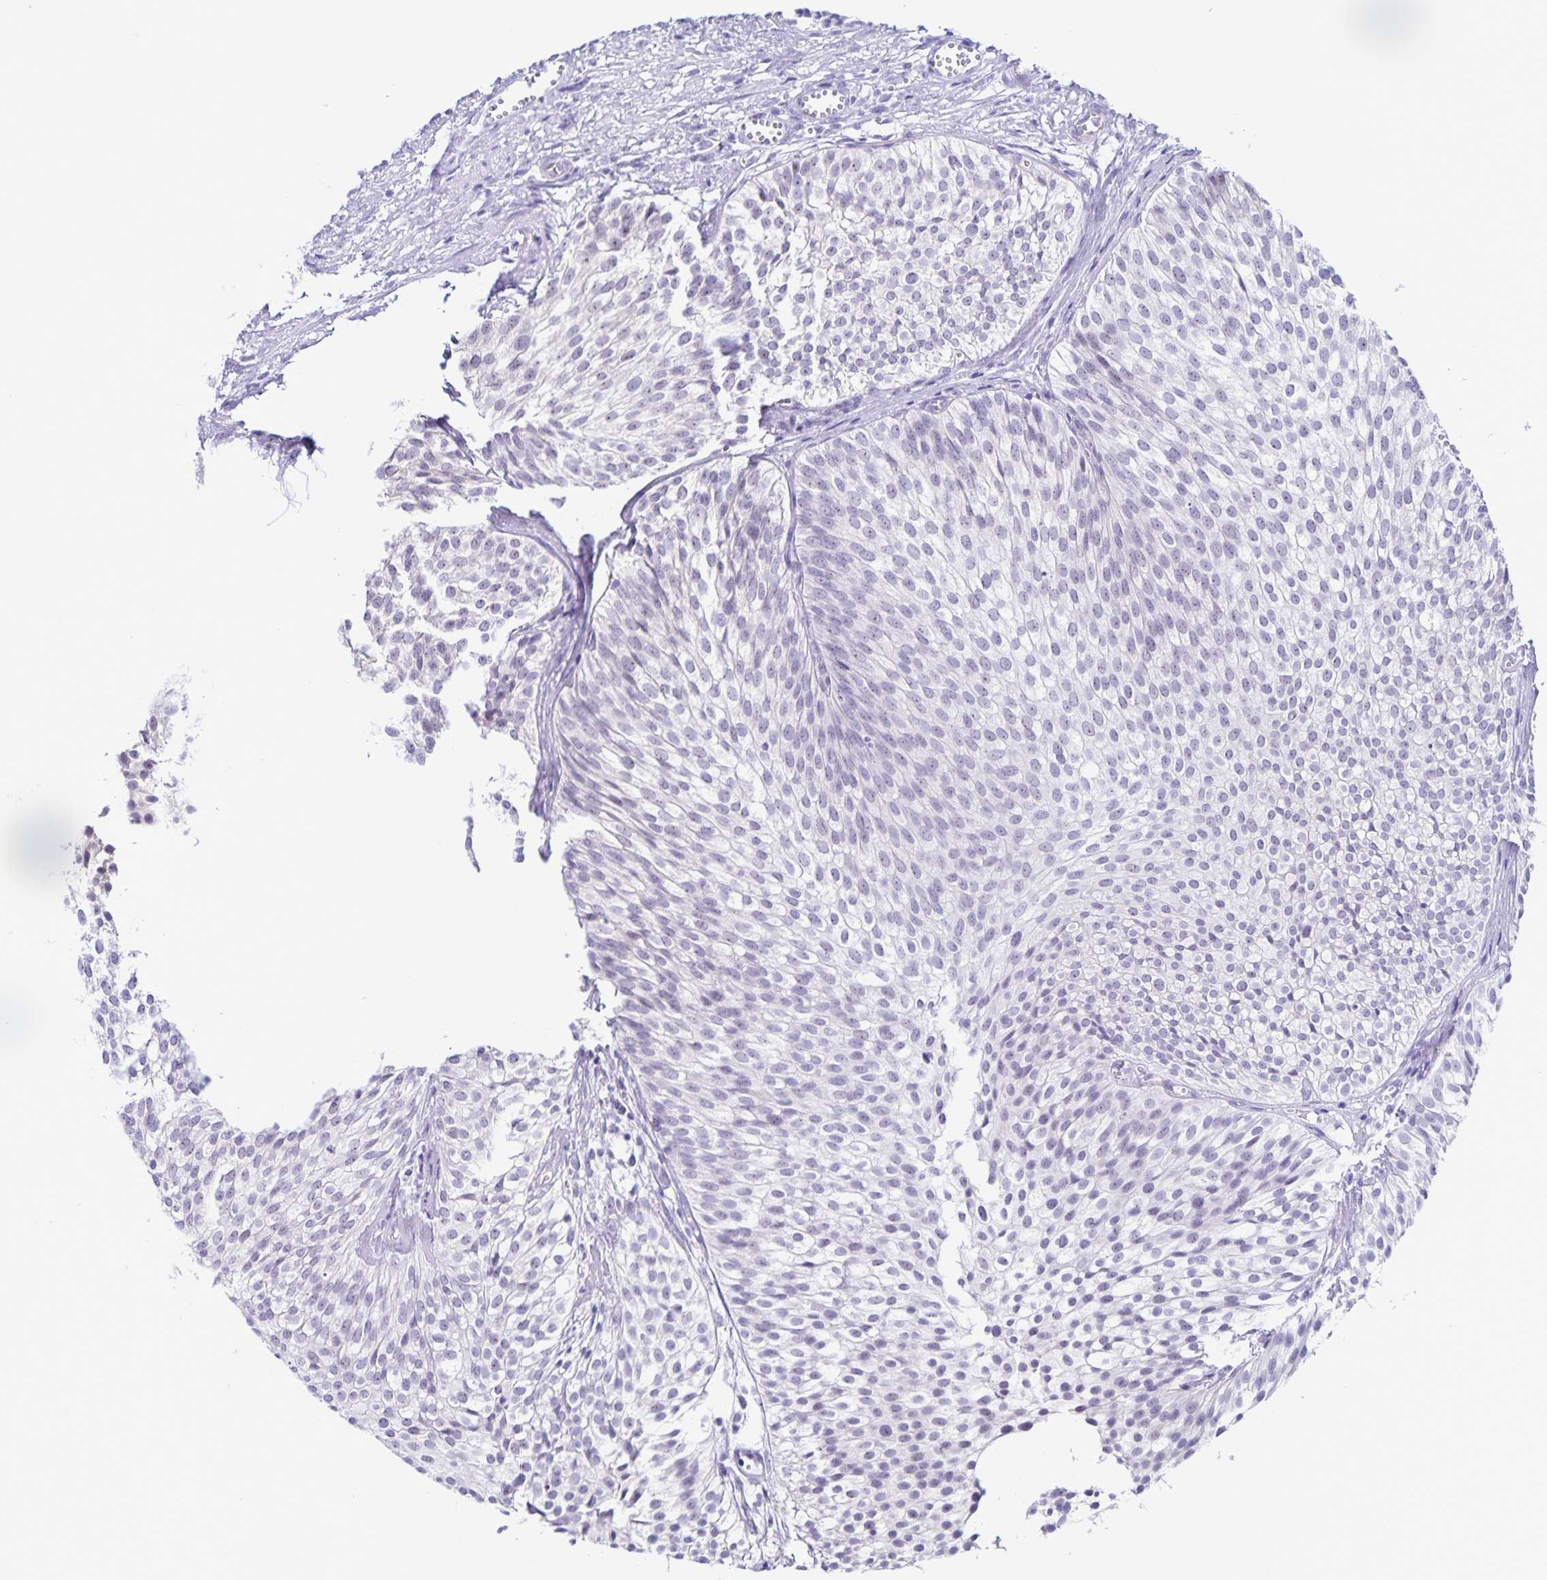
{"staining": {"intensity": "negative", "quantity": "none", "location": "none"}, "tissue": "urothelial cancer", "cell_type": "Tumor cells", "image_type": "cancer", "snomed": [{"axis": "morphology", "description": "Urothelial carcinoma, Low grade"}, {"axis": "topography", "description": "Urinary bladder"}], "caption": "This is an IHC image of urothelial carcinoma (low-grade). There is no positivity in tumor cells.", "gene": "FAM170A", "patient": {"sex": "male", "age": 91}}